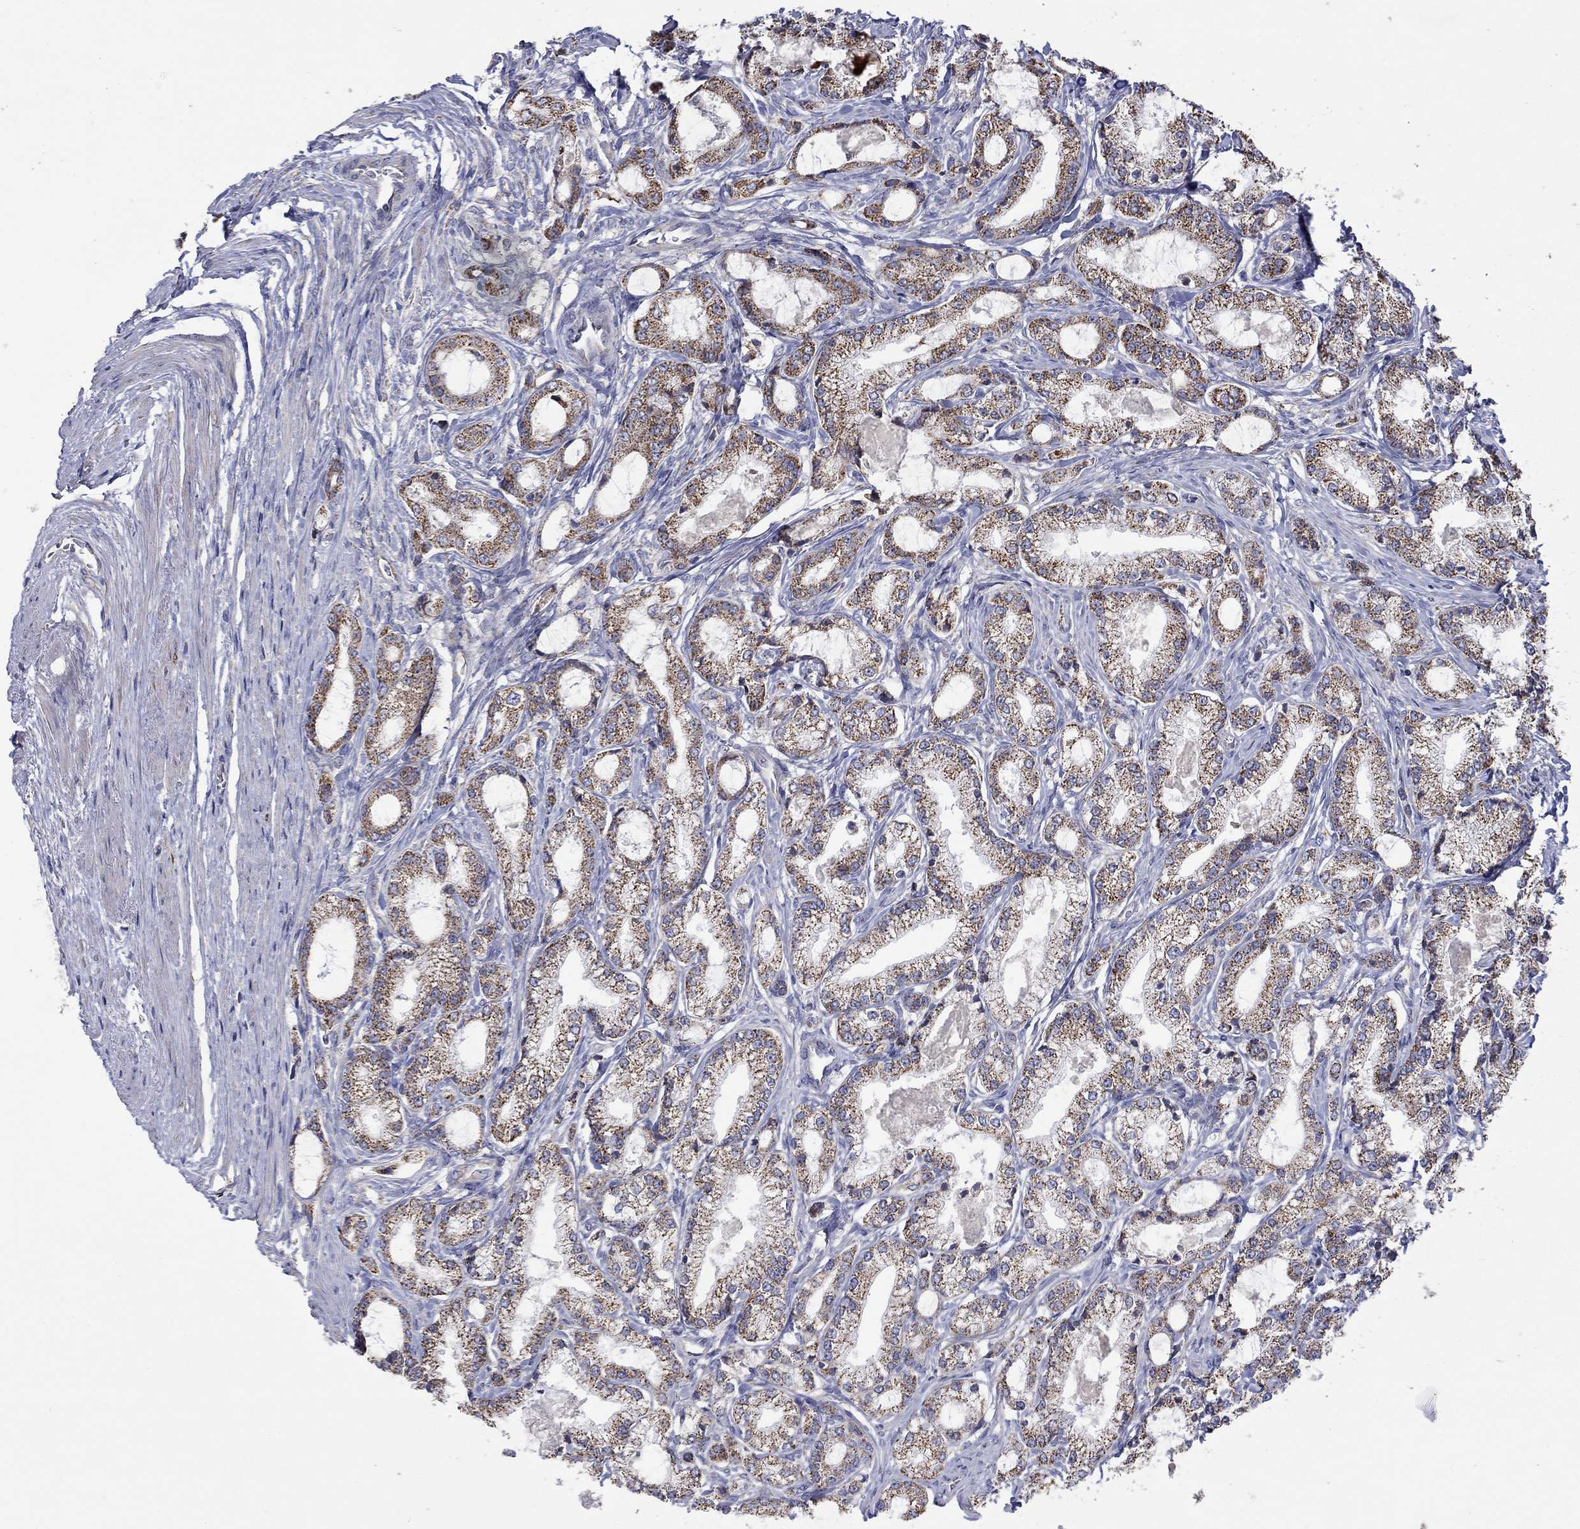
{"staining": {"intensity": "moderate", "quantity": ">75%", "location": "cytoplasmic/membranous"}, "tissue": "prostate cancer", "cell_type": "Tumor cells", "image_type": "cancer", "snomed": [{"axis": "morphology", "description": "Adenocarcinoma, NOS"}, {"axis": "topography", "description": "Prostate and seminal vesicle, NOS"}, {"axis": "topography", "description": "Prostate"}], "caption": "Moderate cytoplasmic/membranous protein positivity is identified in about >75% of tumor cells in prostate adenocarcinoma.", "gene": "HPS5", "patient": {"sex": "male", "age": 62}}